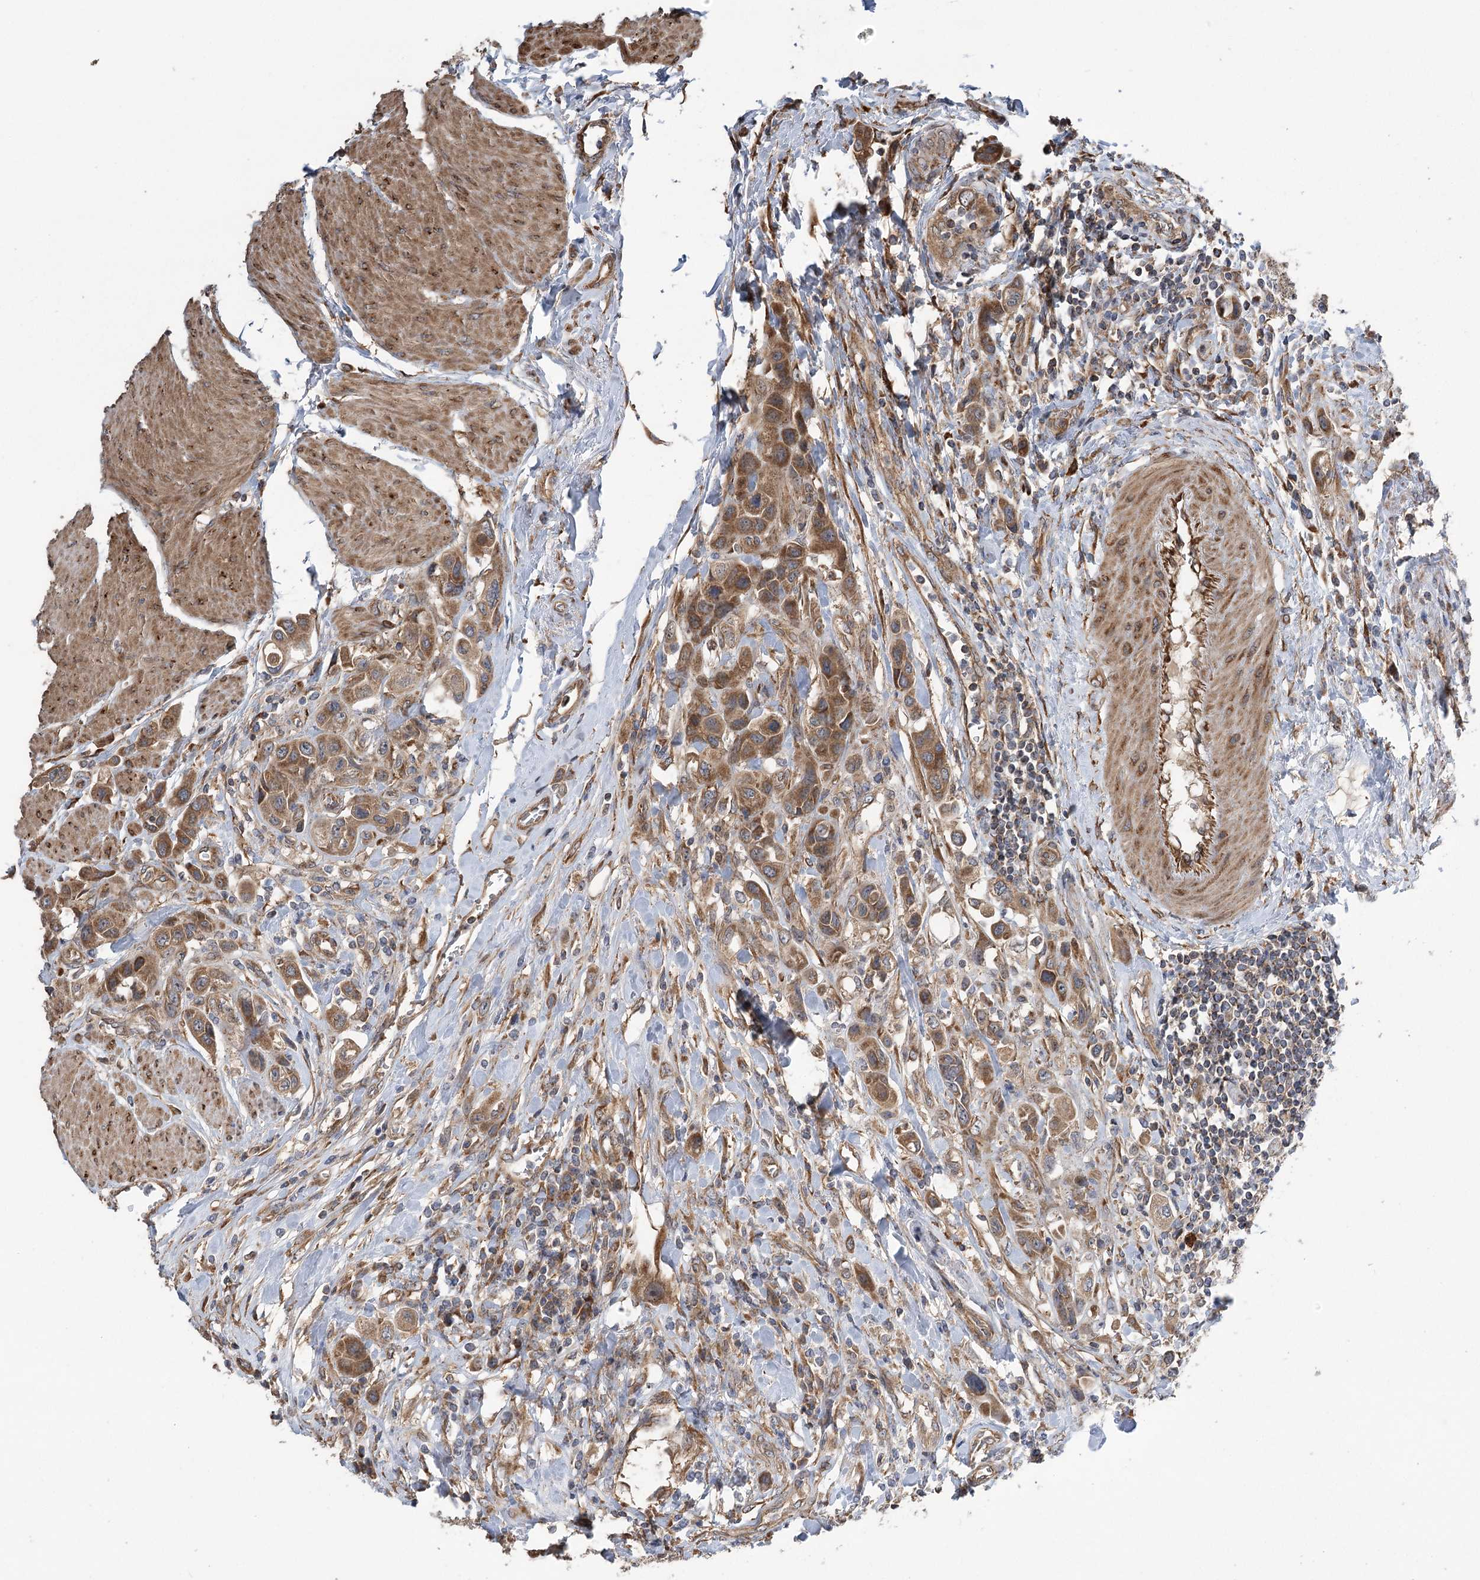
{"staining": {"intensity": "moderate", "quantity": ">75%", "location": "cytoplasmic/membranous"}, "tissue": "urothelial cancer", "cell_type": "Tumor cells", "image_type": "cancer", "snomed": [{"axis": "morphology", "description": "Urothelial carcinoma, High grade"}, {"axis": "topography", "description": "Urinary bladder"}], "caption": "Immunohistochemical staining of high-grade urothelial carcinoma demonstrates medium levels of moderate cytoplasmic/membranous expression in about >75% of tumor cells.", "gene": "RWDD4", "patient": {"sex": "male", "age": 50}}